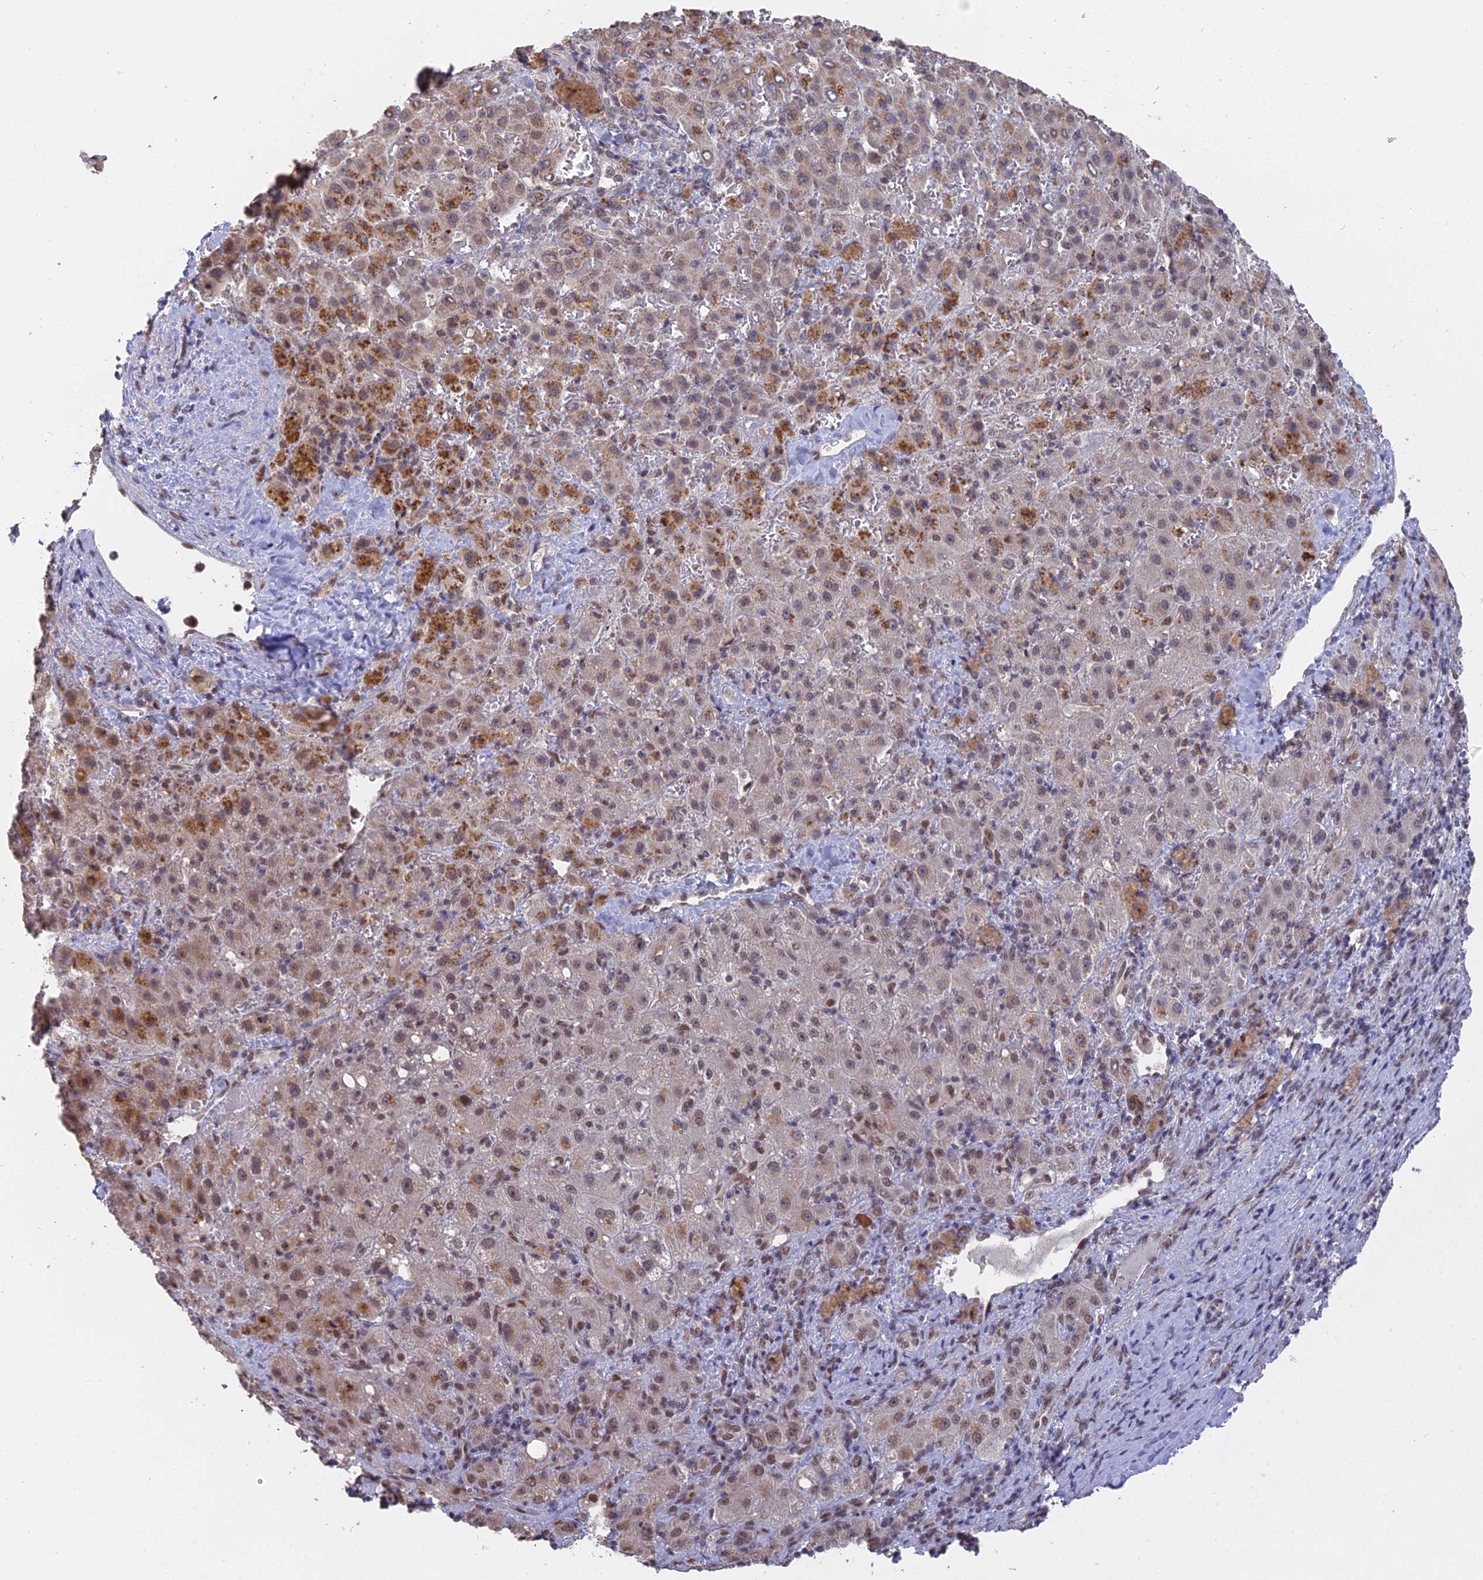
{"staining": {"intensity": "moderate", "quantity": "<25%", "location": "nuclear"}, "tissue": "liver cancer", "cell_type": "Tumor cells", "image_type": "cancer", "snomed": [{"axis": "morphology", "description": "Carcinoma, Hepatocellular, NOS"}, {"axis": "topography", "description": "Liver"}], "caption": "This histopathology image demonstrates immunohistochemistry (IHC) staining of human liver cancer, with low moderate nuclear staining in approximately <25% of tumor cells.", "gene": "NR1H3", "patient": {"sex": "female", "age": 58}}